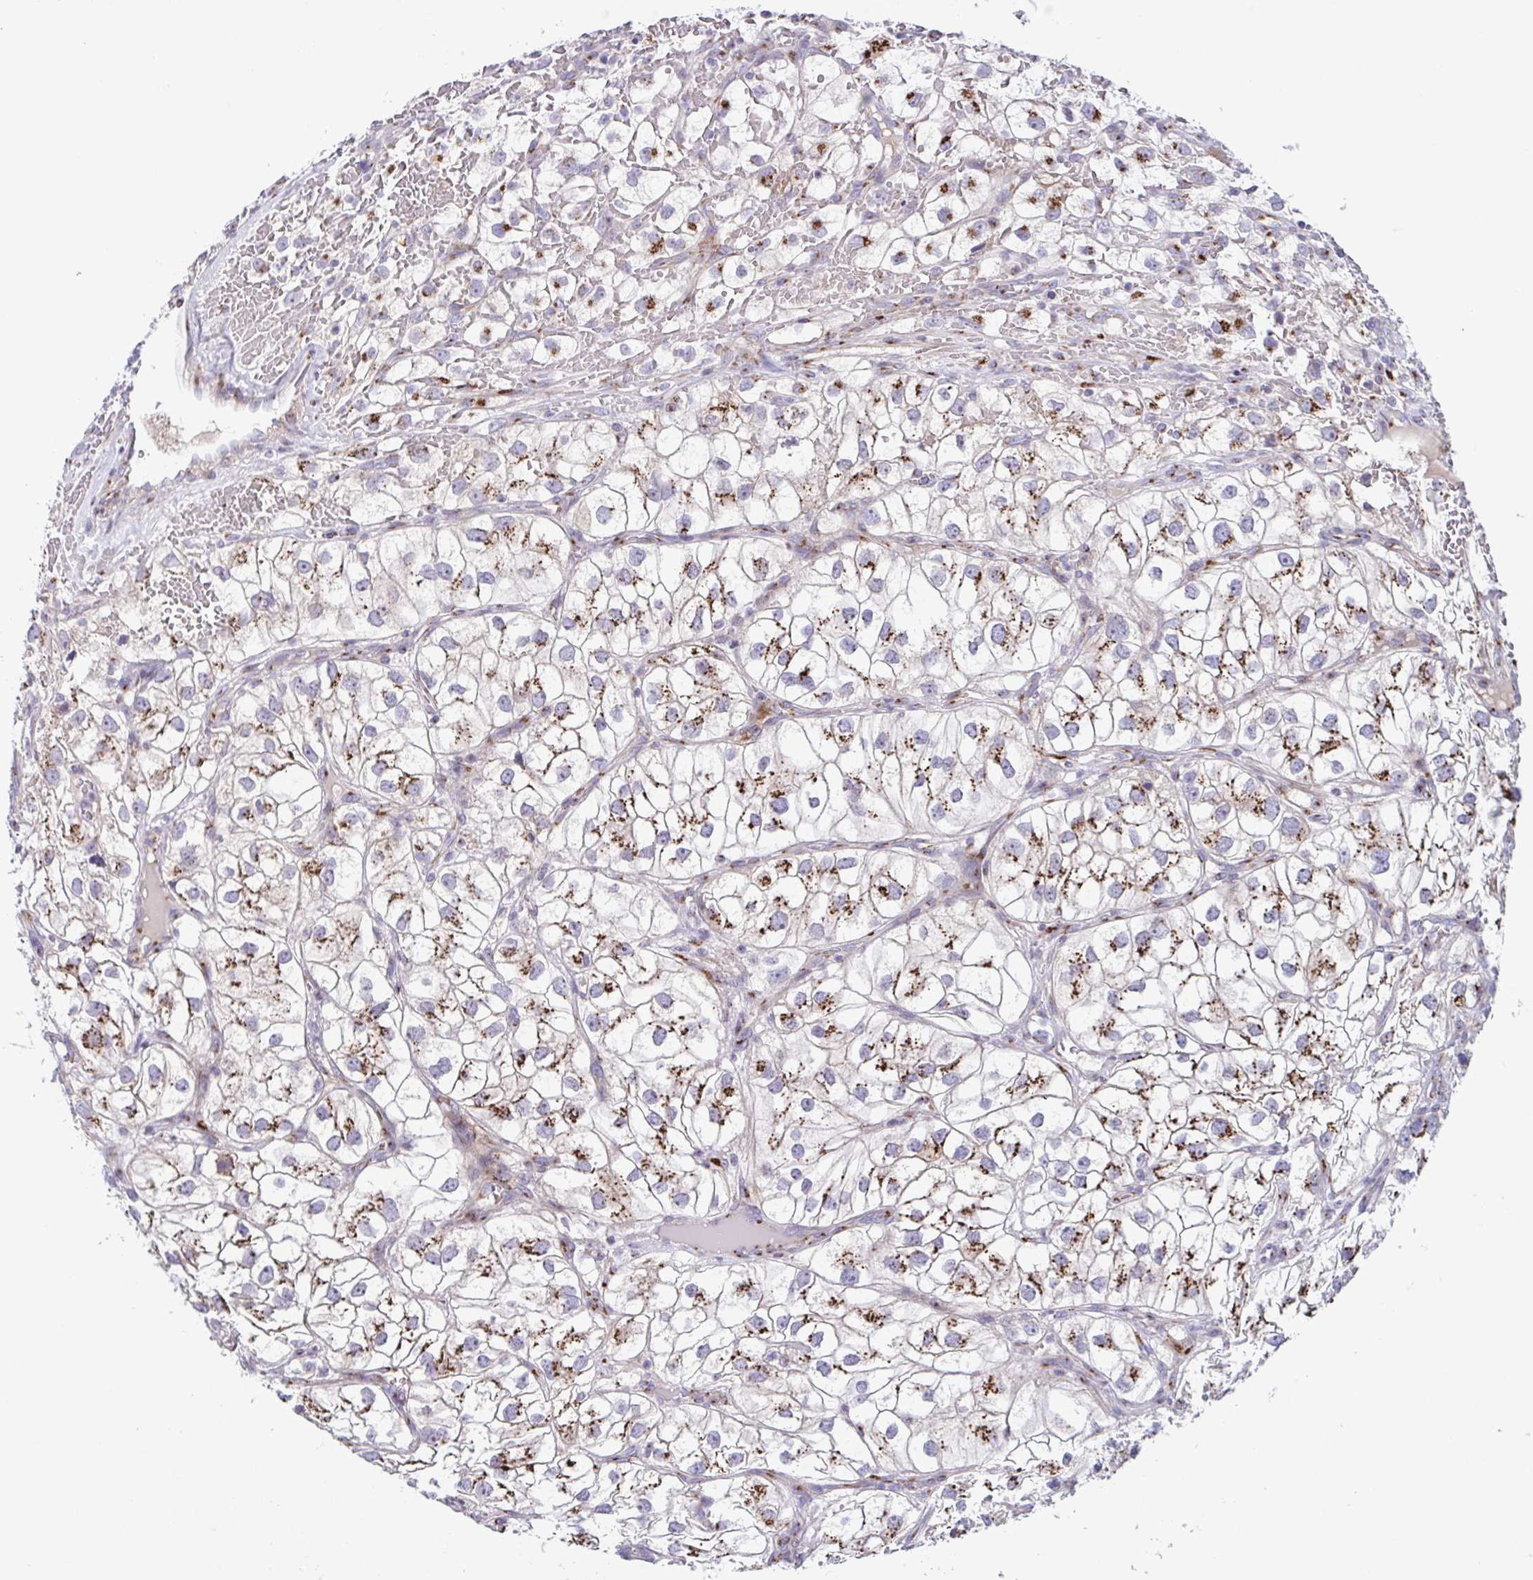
{"staining": {"intensity": "strong", "quantity": ">75%", "location": "cytoplasmic/membranous"}, "tissue": "renal cancer", "cell_type": "Tumor cells", "image_type": "cancer", "snomed": [{"axis": "morphology", "description": "Adenocarcinoma, NOS"}, {"axis": "topography", "description": "Kidney"}], "caption": "Protein staining by immunohistochemistry displays strong cytoplasmic/membranous staining in about >75% of tumor cells in renal cancer (adenocarcinoma). (IHC, brightfield microscopy, high magnification).", "gene": "COL17A1", "patient": {"sex": "male", "age": 59}}